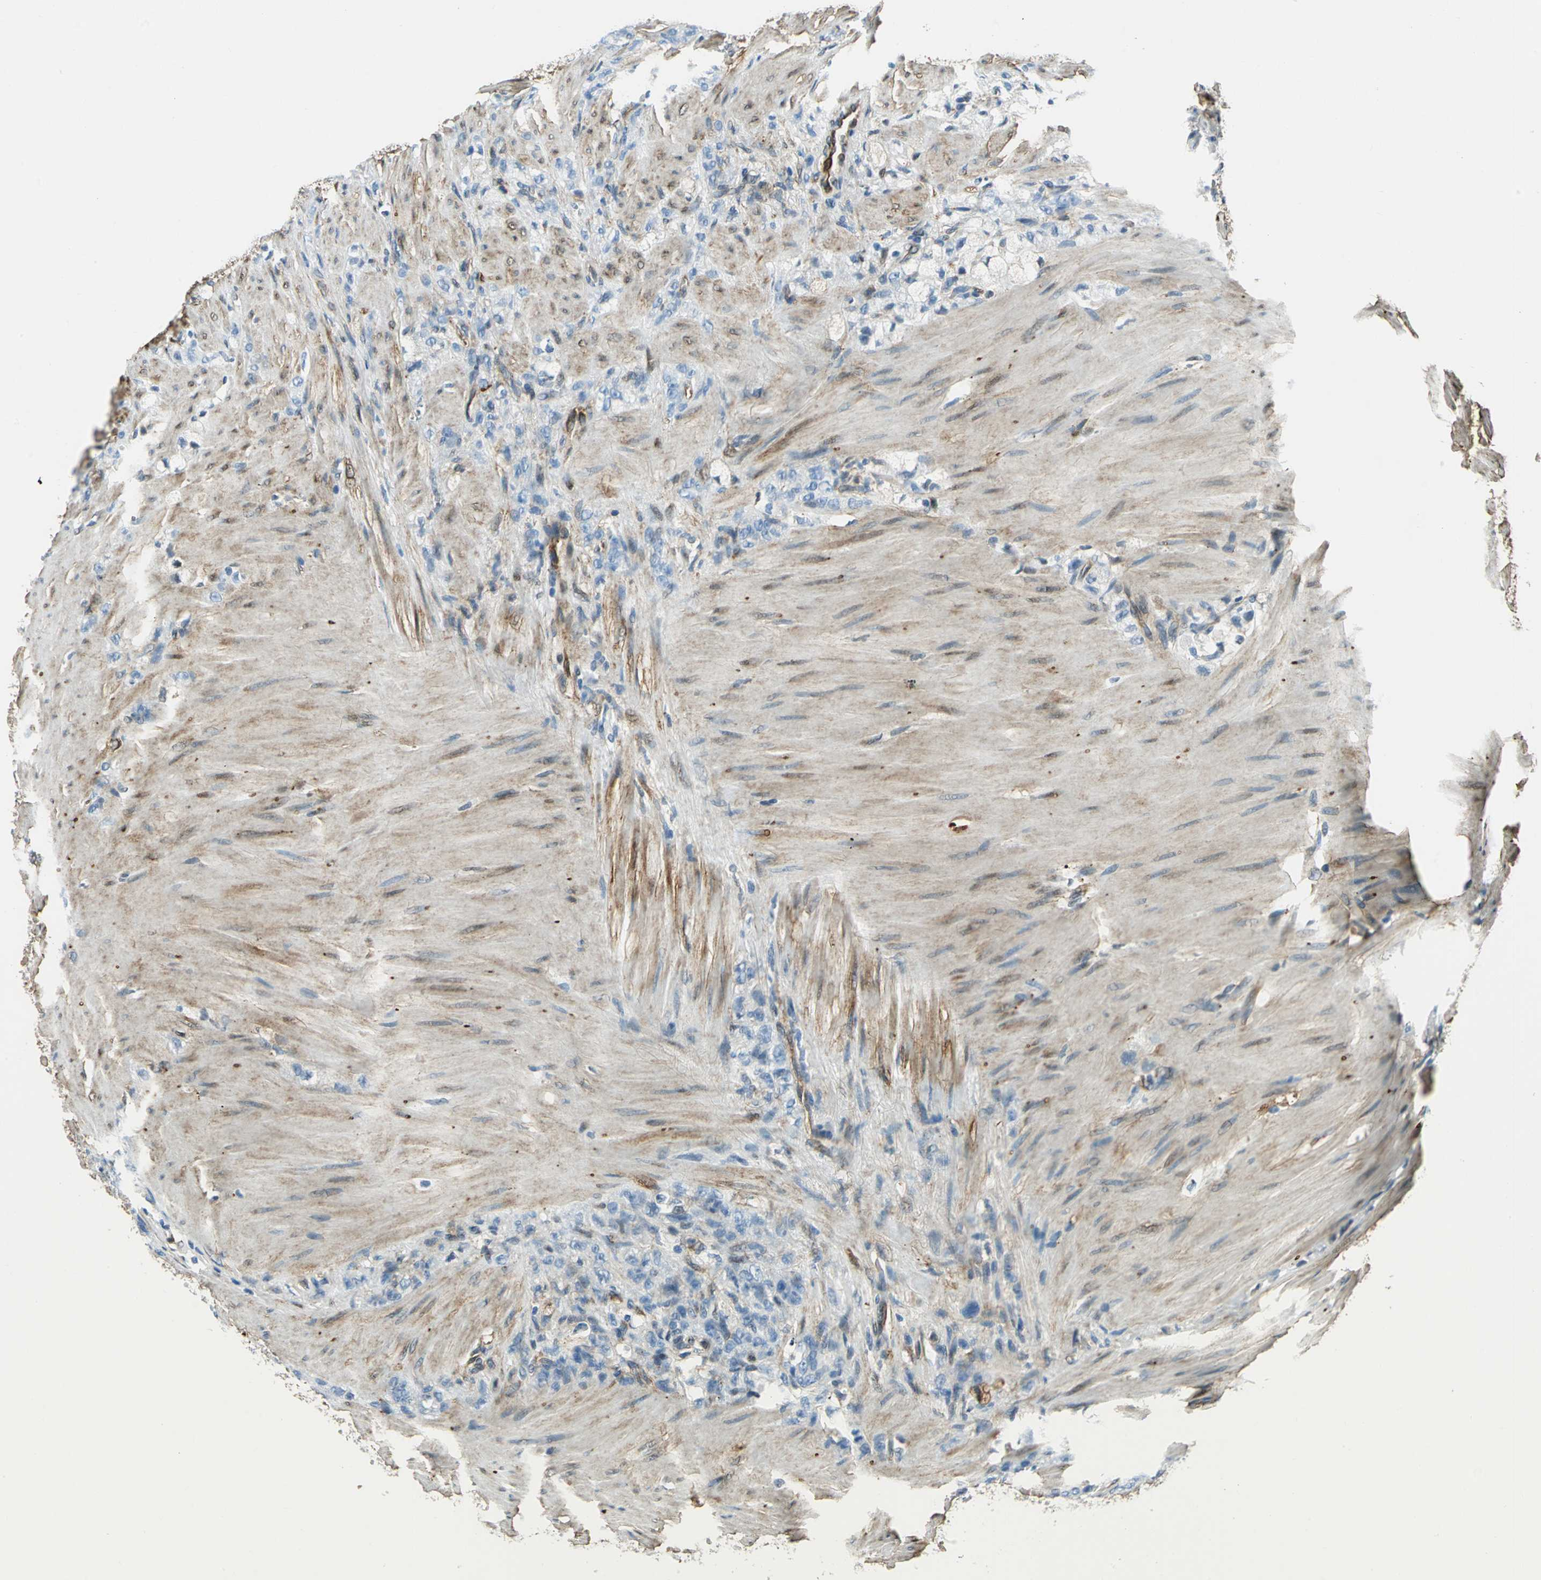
{"staining": {"intensity": "negative", "quantity": "none", "location": "none"}, "tissue": "stomach cancer", "cell_type": "Tumor cells", "image_type": "cancer", "snomed": [{"axis": "morphology", "description": "Adenocarcinoma, NOS"}, {"axis": "topography", "description": "Stomach"}], "caption": "Tumor cells are negative for protein expression in human adenocarcinoma (stomach).", "gene": "HSPB1", "patient": {"sex": "male", "age": 82}}